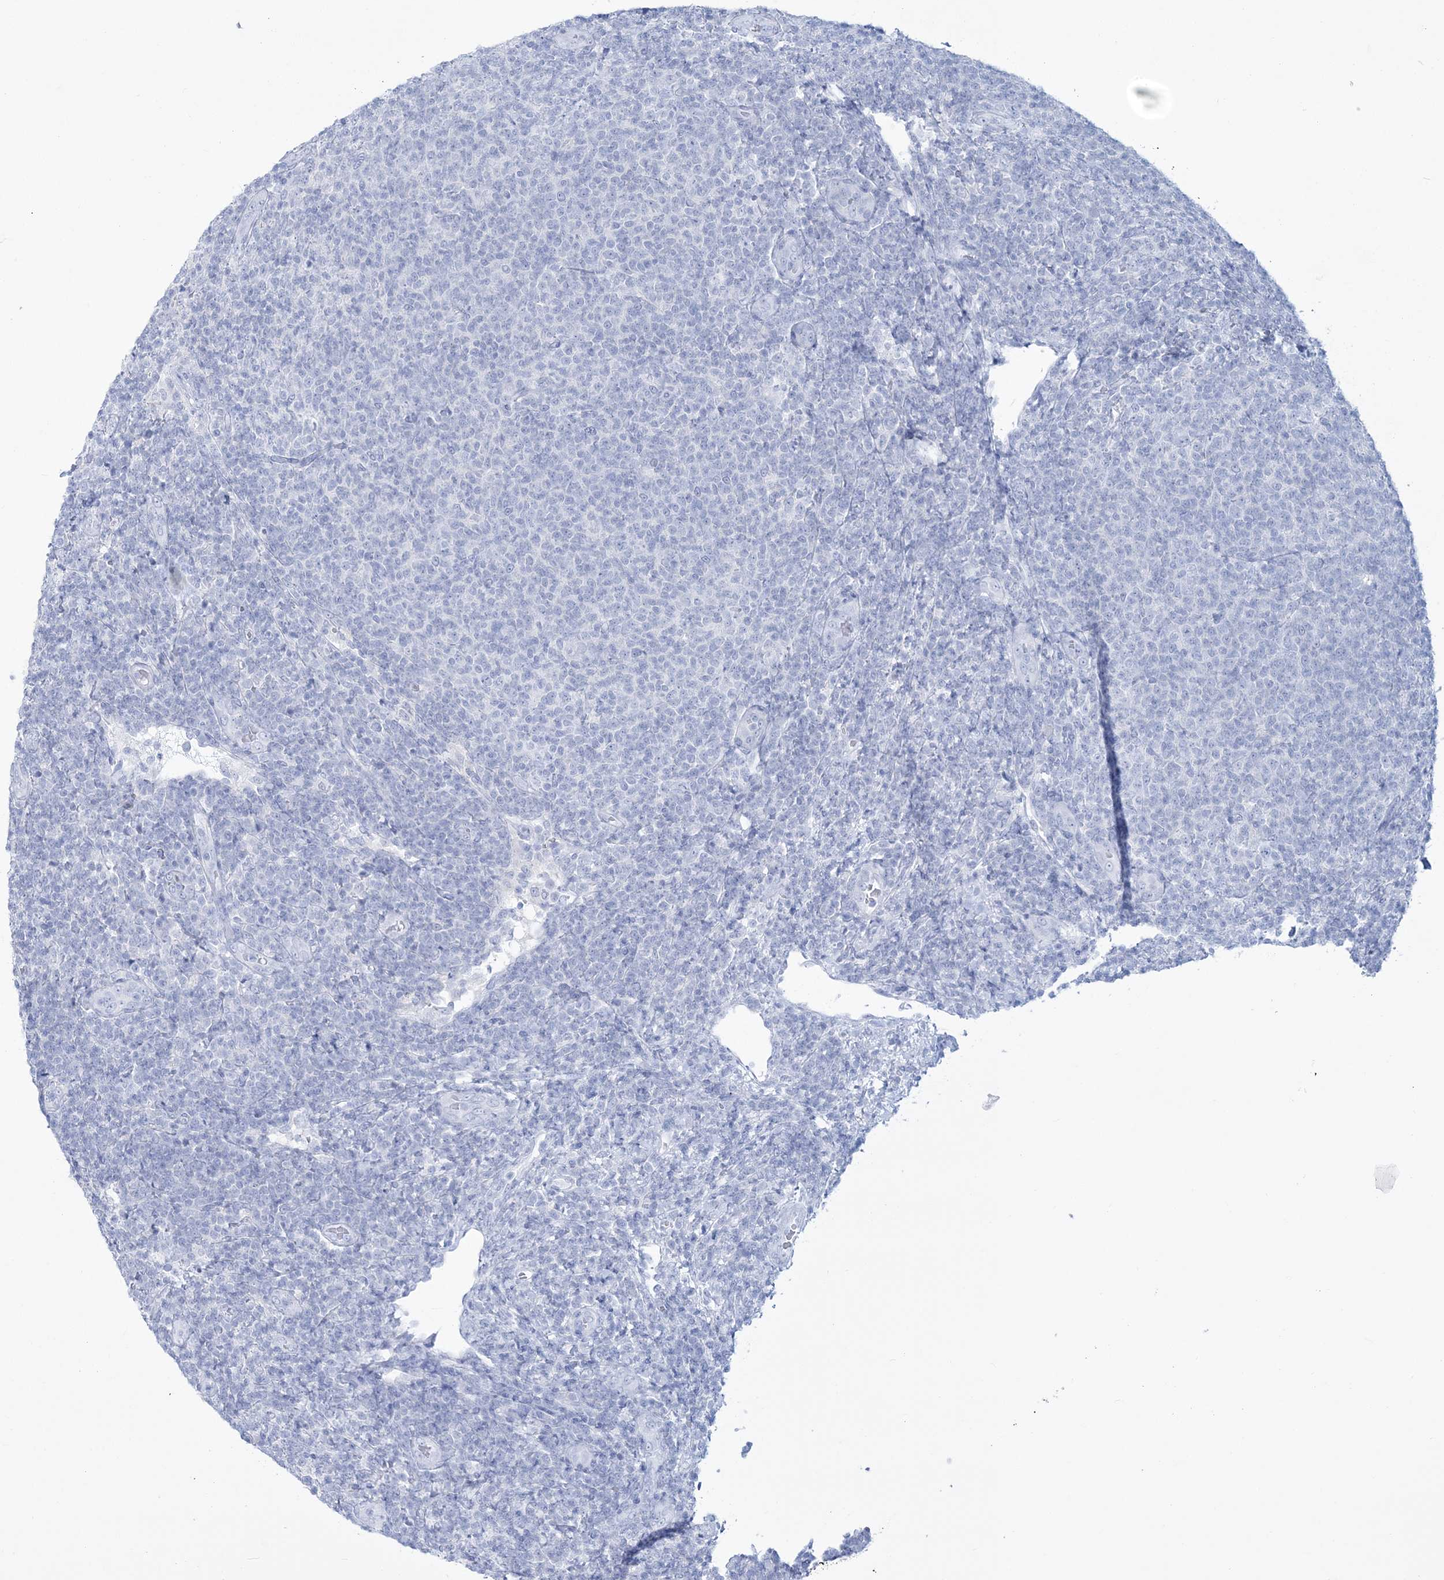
{"staining": {"intensity": "negative", "quantity": "none", "location": "none"}, "tissue": "lymphoma", "cell_type": "Tumor cells", "image_type": "cancer", "snomed": [{"axis": "morphology", "description": "Malignant lymphoma, non-Hodgkin's type, Low grade"}, {"axis": "topography", "description": "Lymph node"}], "caption": "High magnification brightfield microscopy of lymphoma stained with DAB (brown) and counterstained with hematoxylin (blue): tumor cells show no significant expression.", "gene": "RBP2", "patient": {"sex": "male", "age": 66}}